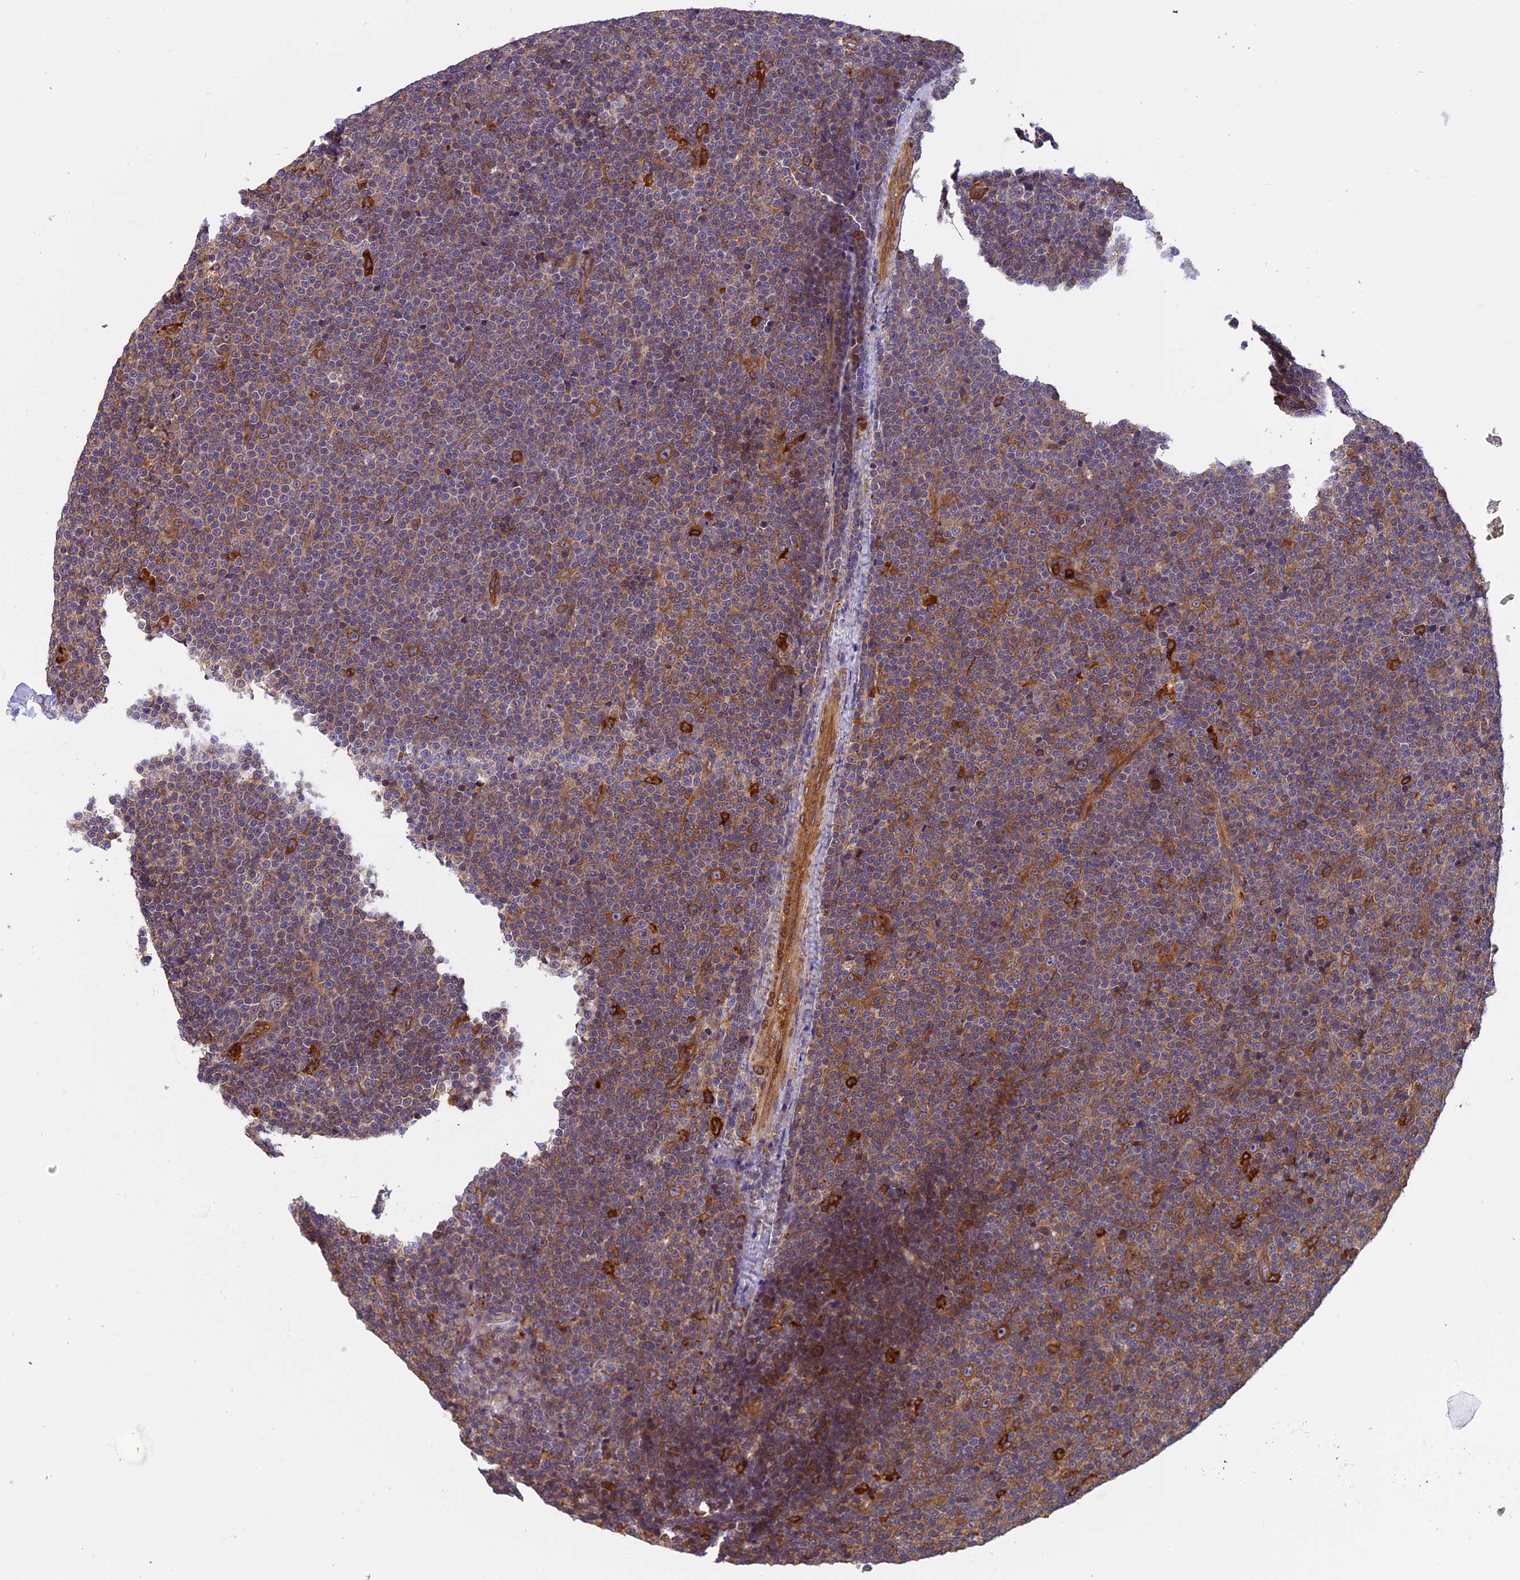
{"staining": {"intensity": "moderate", "quantity": "25%-75%", "location": "cytoplasmic/membranous"}, "tissue": "lymphoma", "cell_type": "Tumor cells", "image_type": "cancer", "snomed": [{"axis": "morphology", "description": "Malignant lymphoma, non-Hodgkin's type, Low grade"}, {"axis": "topography", "description": "Lymph node"}], "caption": "Protein staining of lymphoma tissue shows moderate cytoplasmic/membranous positivity in about 25%-75% of tumor cells.", "gene": "EHBP1L1", "patient": {"sex": "female", "age": 67}}